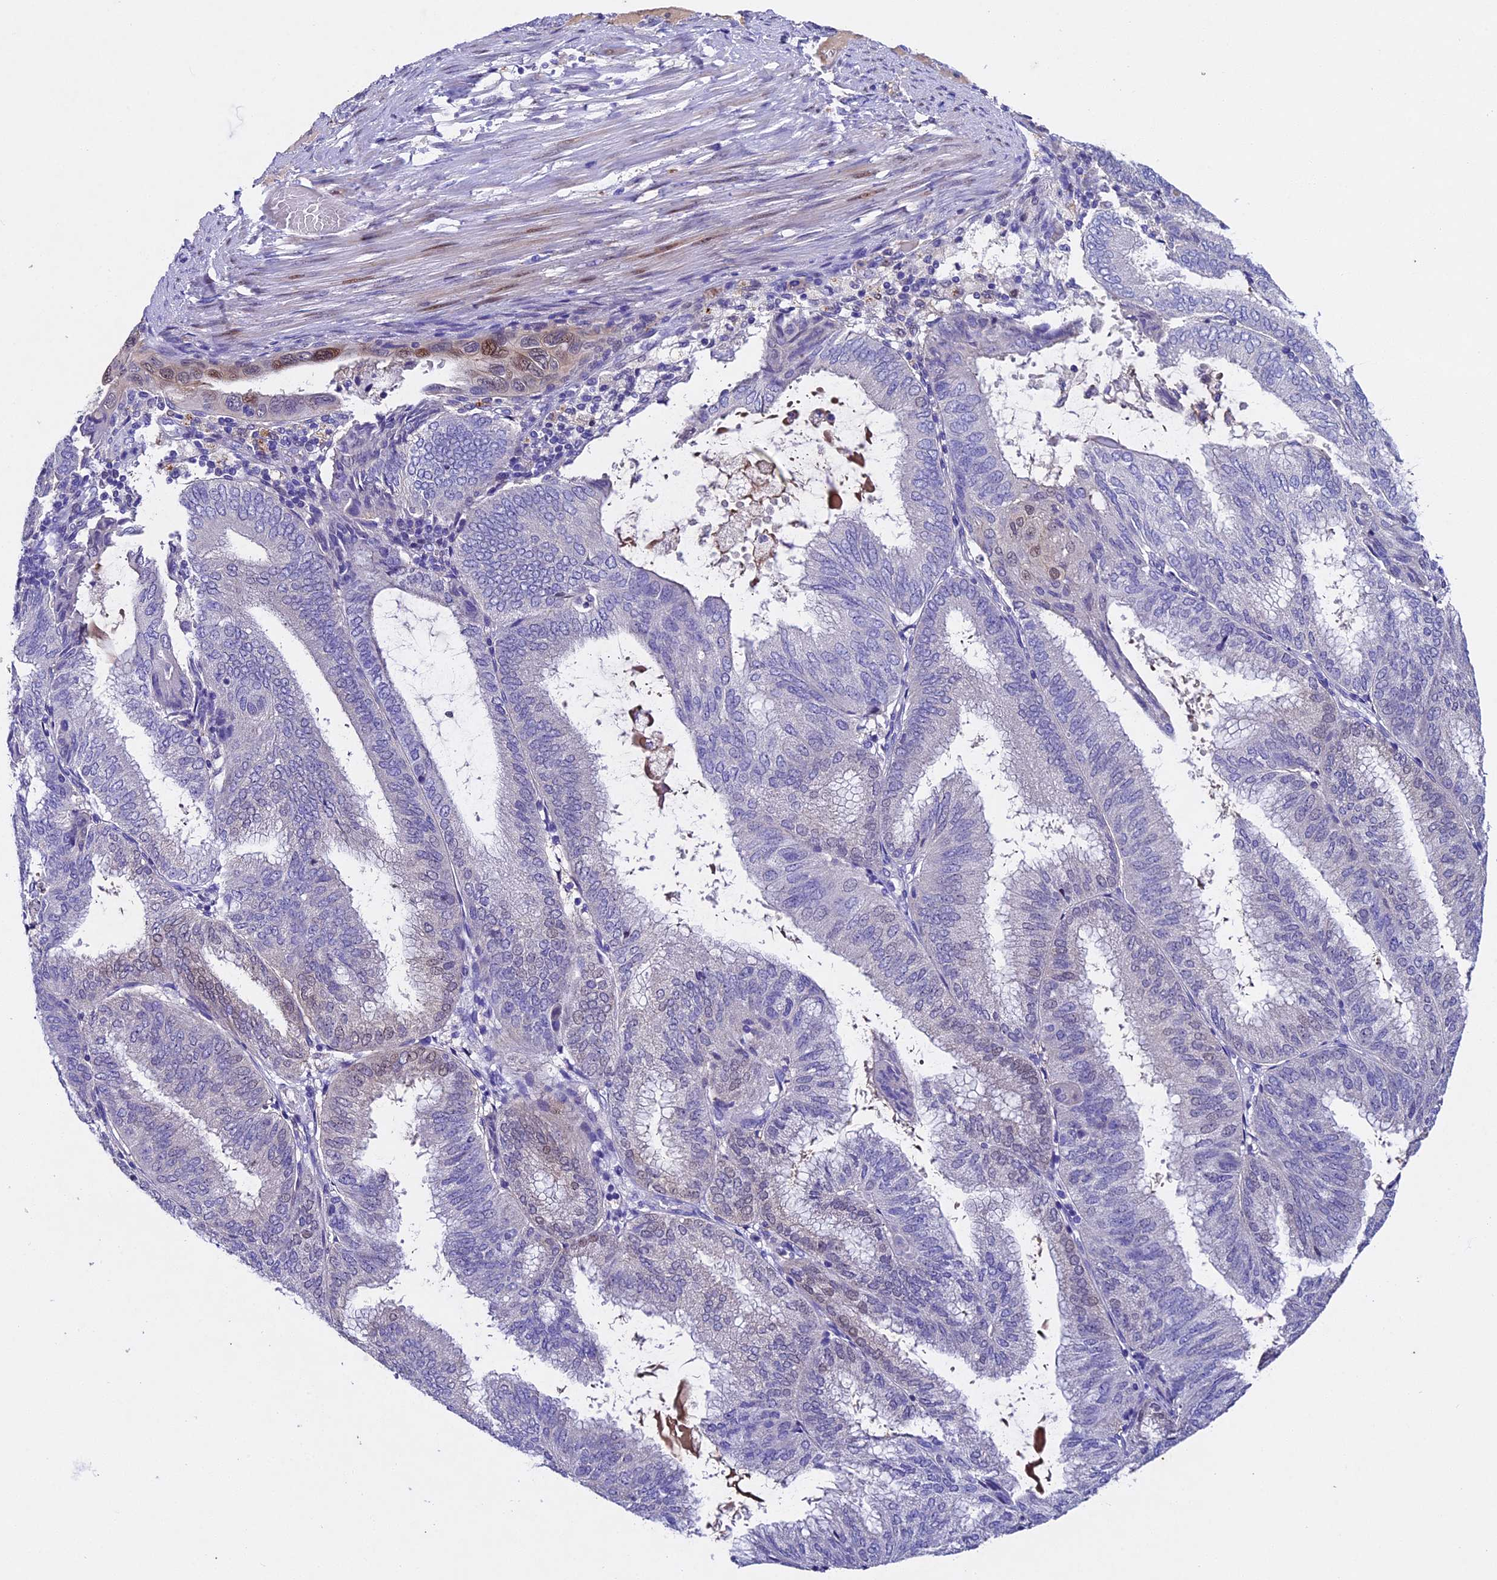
{"staining": {"intensity": "moderate", "quantity": "<25%", "location": "nuclear"}, "tissue": "endometrial cancer", "cell_type": "Tumor cells", "image_type": "cancer", "snomed": [{"axis": "morphology", "description": "Adenocarcinoma, NOS"}, {"axis": "topography", "description": "Endometrium"}], "caption": "Endometrial cancer (adenocarcinoma) tissue reveals moderate nuclear expression in approximately <25% of tumor cells, visualized by immunohistochemistry.", "gene": "TGDS", "patient": {"sex": "female", "age": 49}}